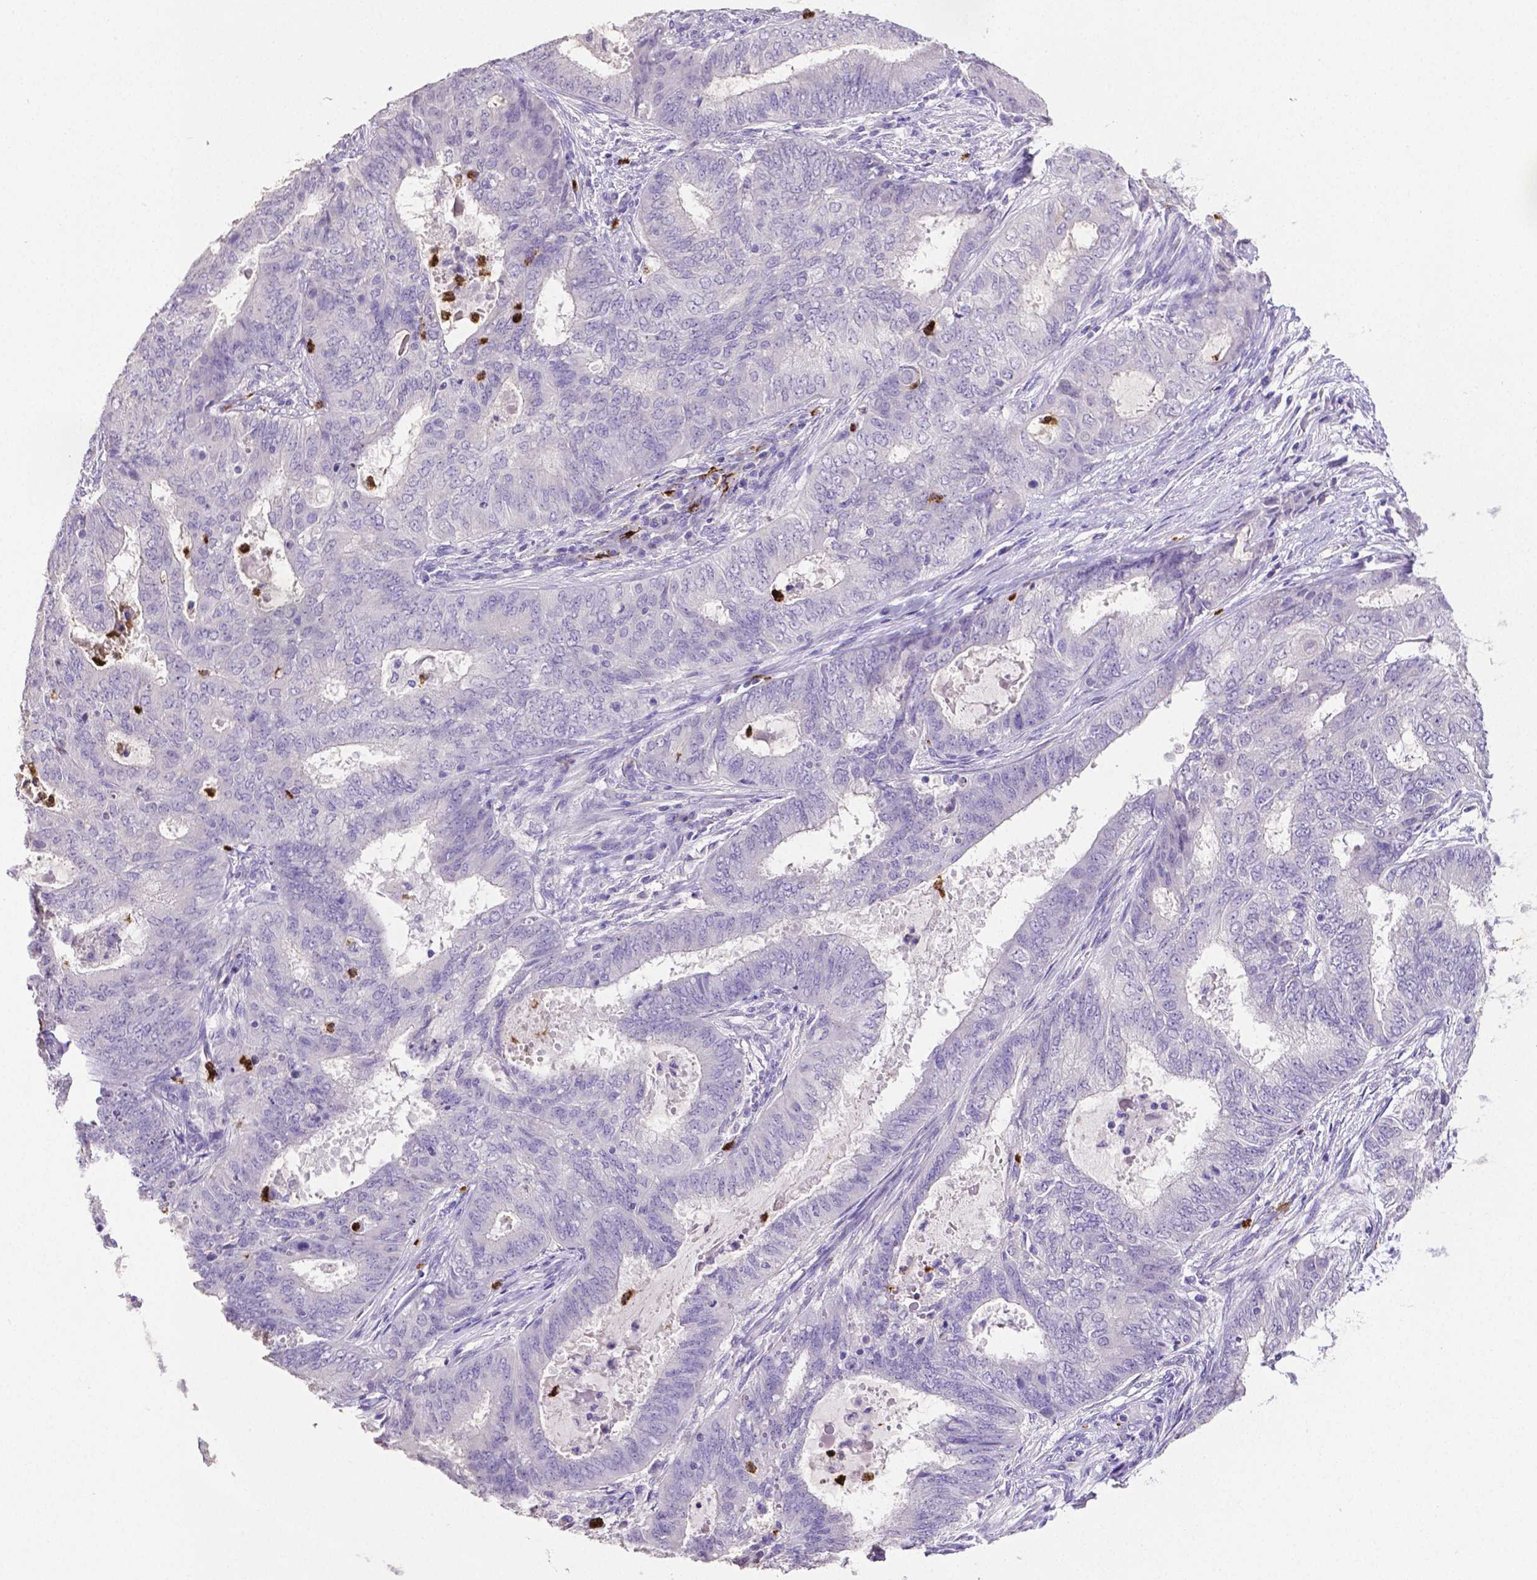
{"staining": {"intensity": "negative", "quantity": "none", "location": "none"}, "tissue": "endometrial cancer", "cell_type": "Tumor cells", "image_type": "cancer", "snomed": [{"axis": "morphology", "description": "Adenocarcinoma, NOS"}, {"axis": "topography", "description": "Endometrium"}], "caption": "Human endometrial cancer (adenocarcinoma) stained for a protein using immunohistochemistry displays no staining in tumor cells.", "gene": "MMP9", "patient": {"sex": "female", "age": 62}}